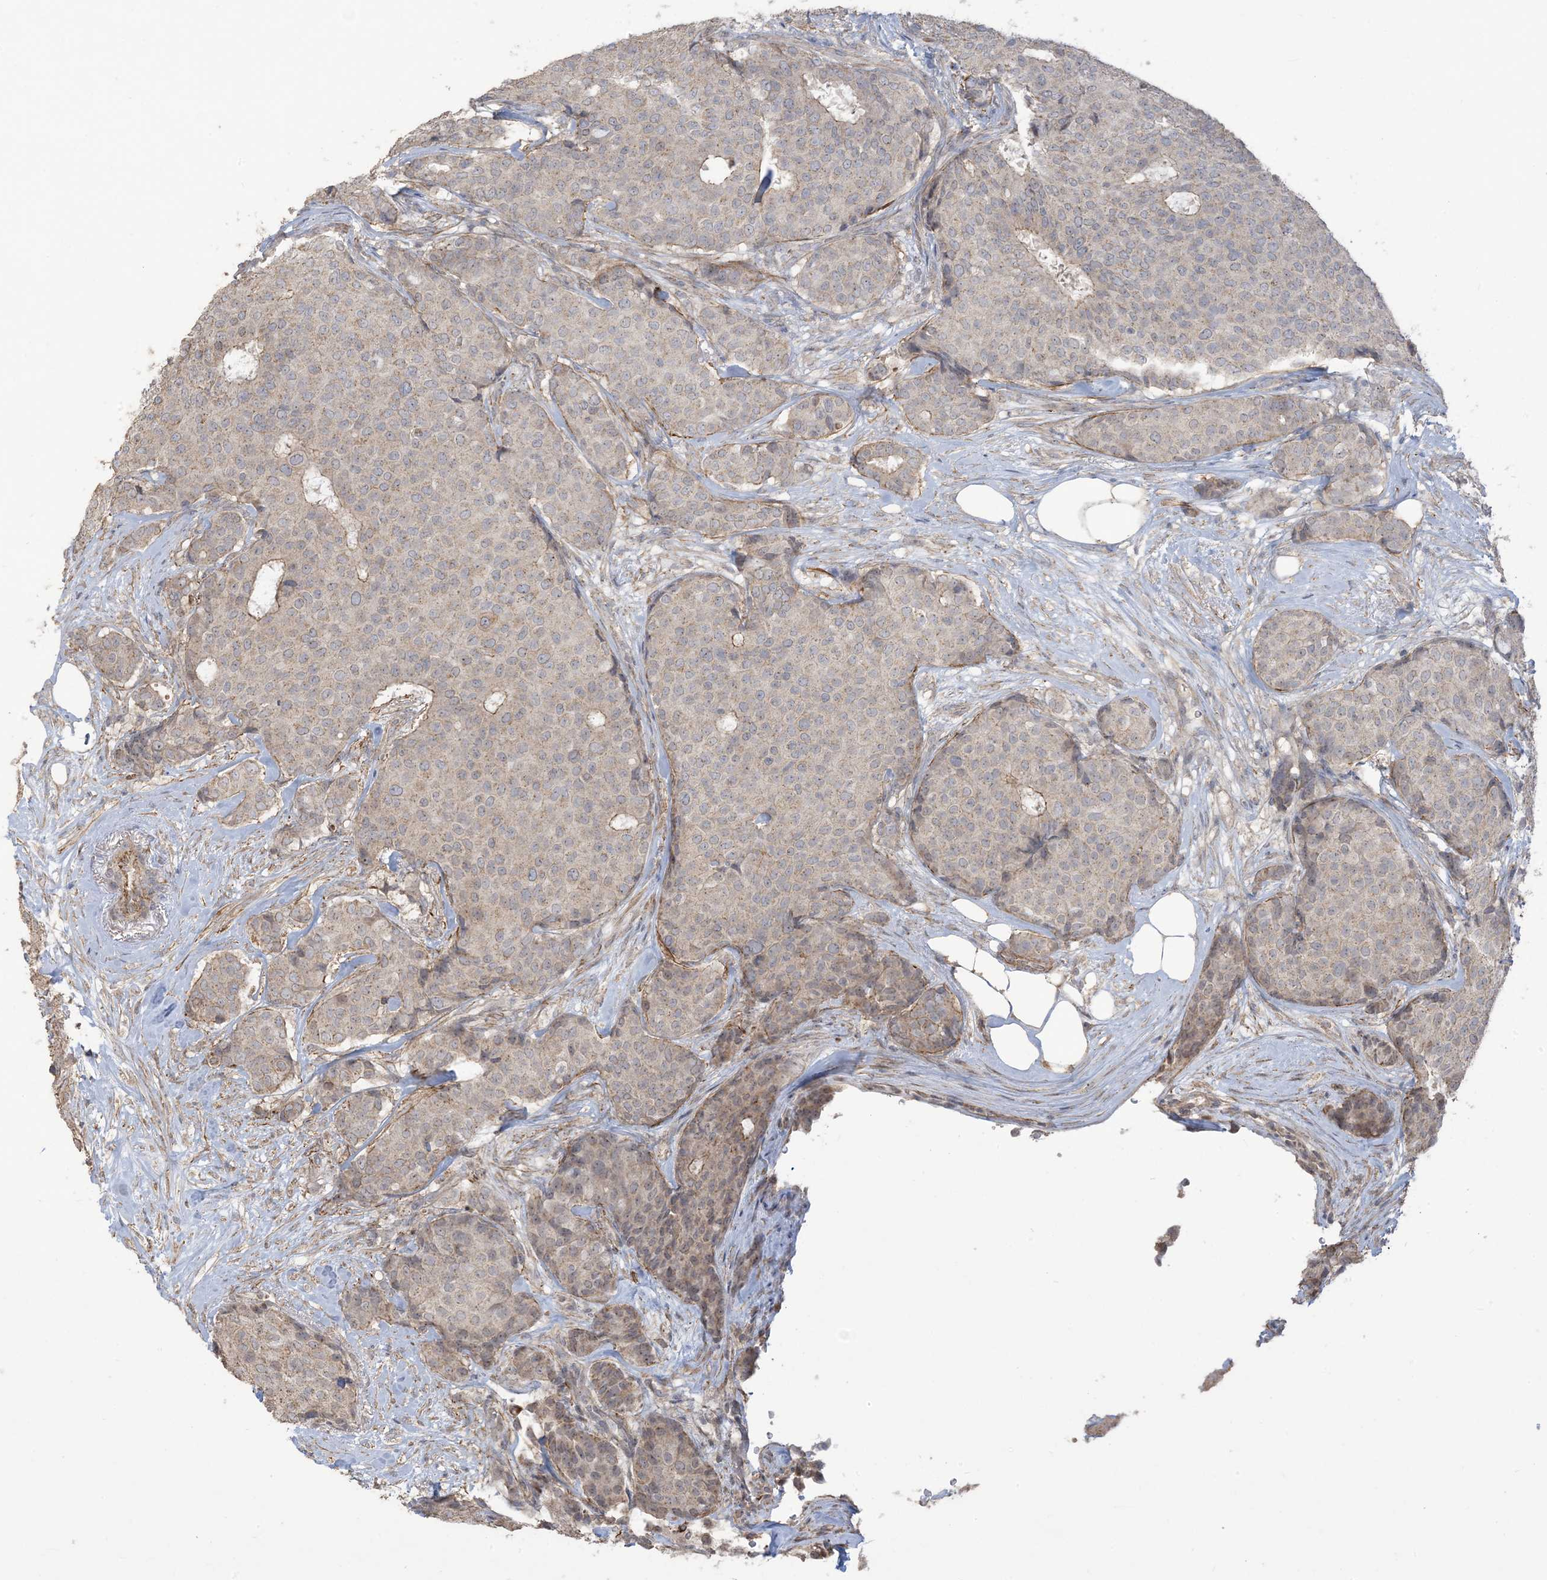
{"staining": {"intensity": "weak", "quantity": "<25%", "location": "cytoplasmic/membranous"}, "tissue": "breast cancer", "cell_type": "Tumor cells", "image_type": "cancer", "snomed": [{"axis": "morphology", "description": "Duct carcinoma"}, {"axis": "topography", "description": "Breast"}], "caption": "DAB immunohistochemical staining of human breast cancer reveals no significant staining in tumor cells.", "gene": "KLHL18", "patient": {"sex": "female", "age": 75}}